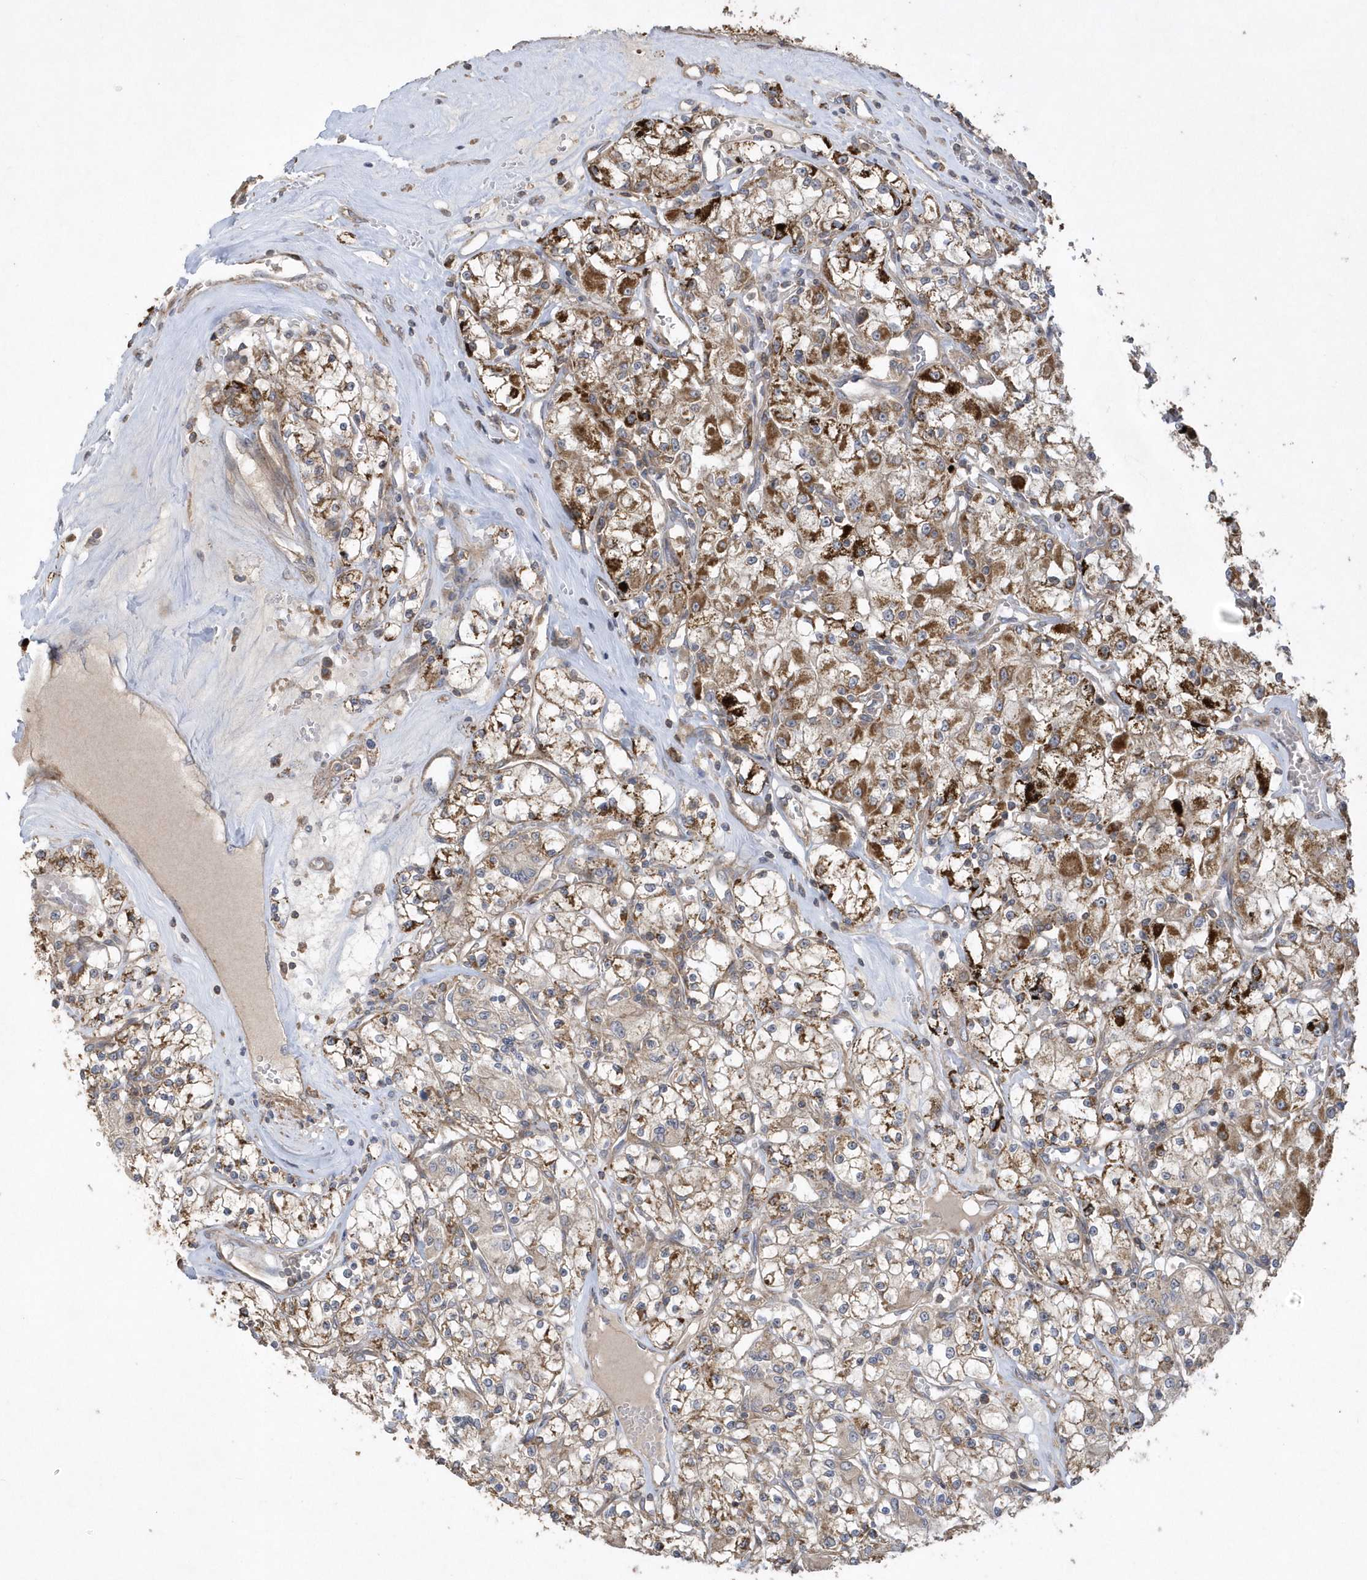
{"staining": {"intensity": "strong", "quantity": "<25%", "location": "cytoplasmic/membranous"}, "tissue": "renal cancer", "cell_type": "Tumor cells", "image_type": "cancer", "snomed": [{"axis": "morphology", "description": "Adenocarcinoma, NOS"}, {"axis": "topography", "description": "Kidney"}], "caption": "Immunohistochemistry (IHC) of human renal cancer (adenocarcinoma) reveals medium levels of strong cytoplasmic/membranous positivity in approximately <25% of tumor cells.", "gene": "SENP8", "patient": {"sex": "female", "age": 59}}